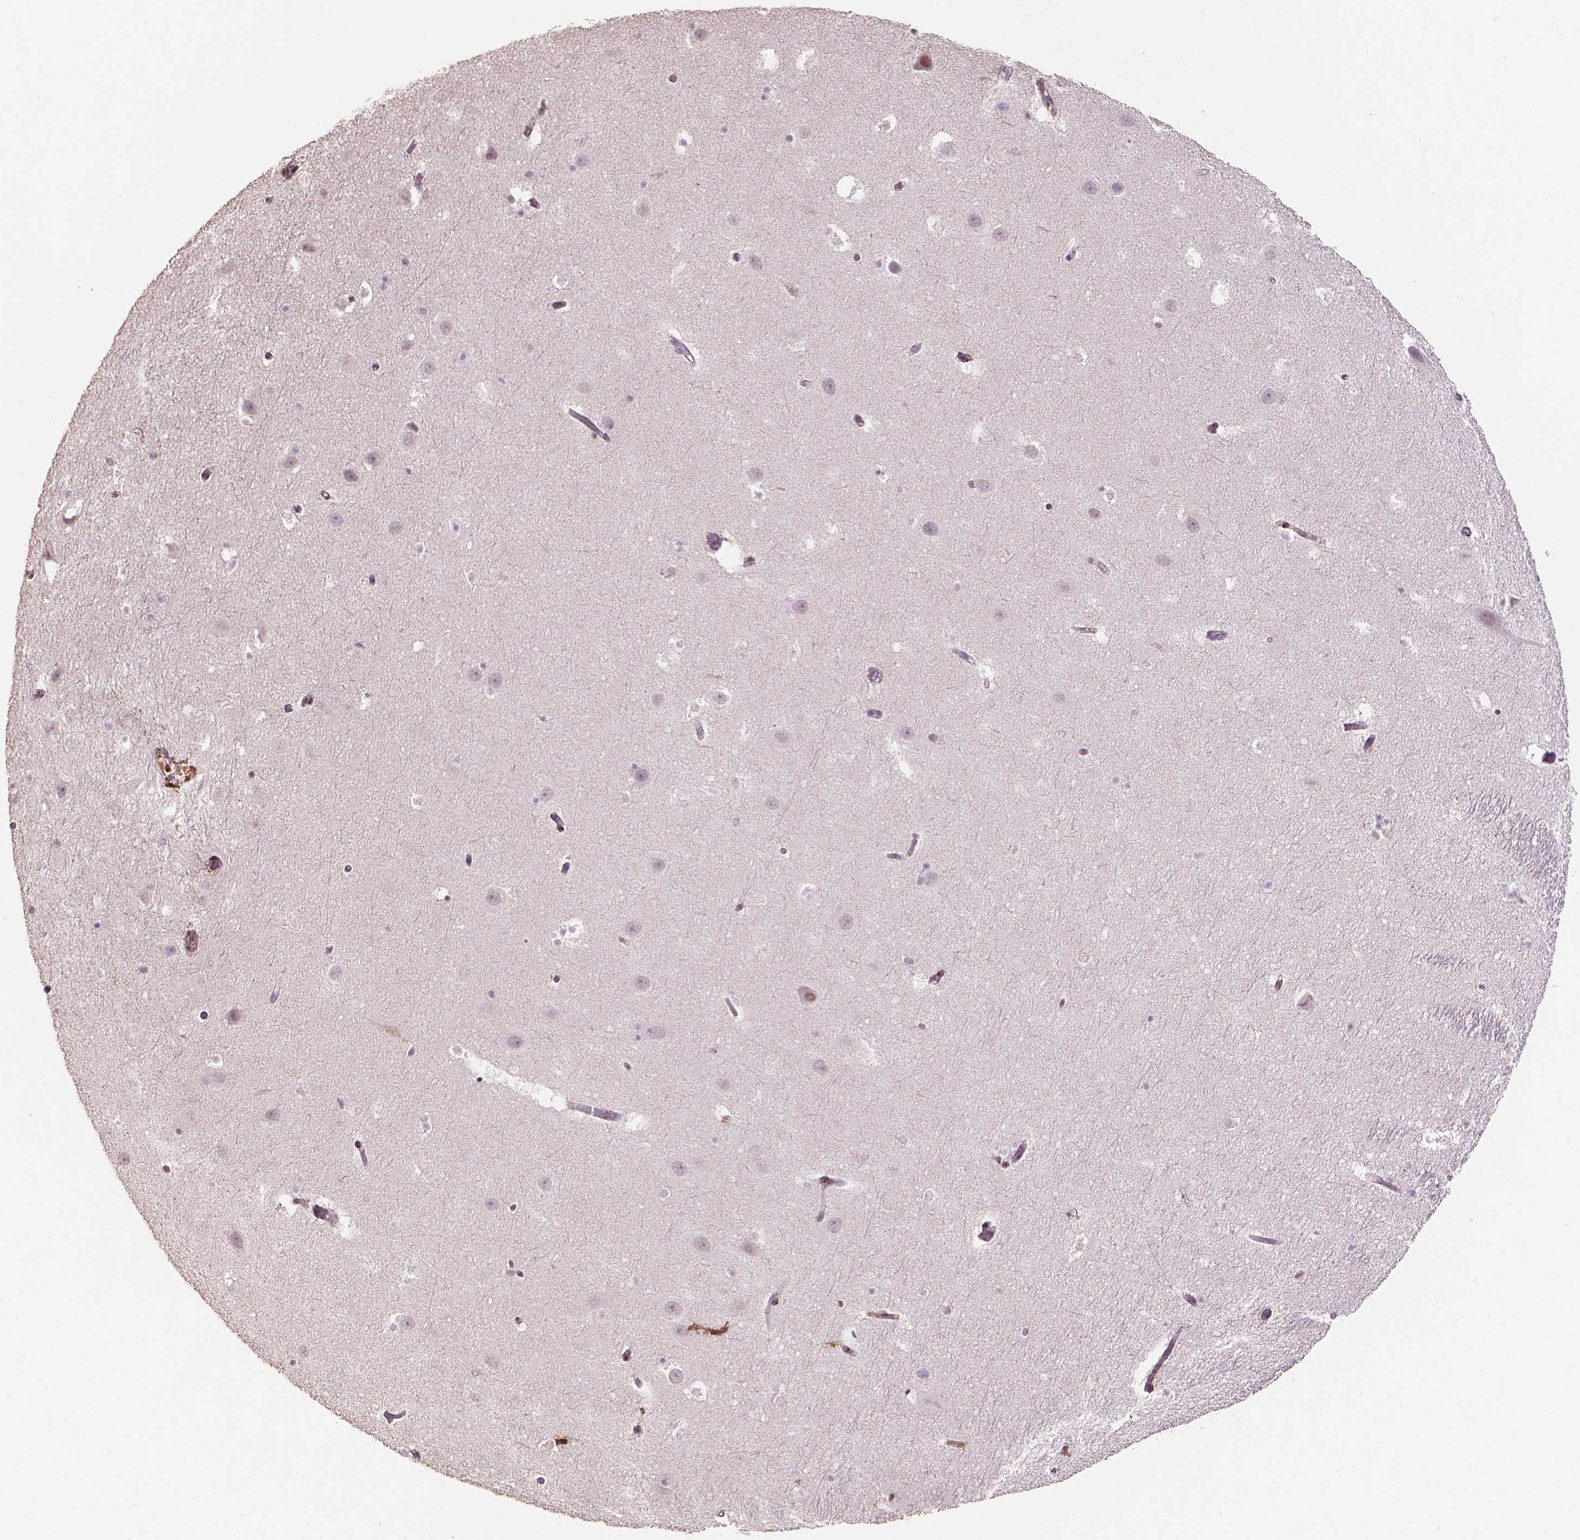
{"staining": {"intensity": "negative", "quantity": "none", "location": "none"}, "tissue": "hippocampus", "cell_type": "Glial cells", "image_type": "normal", "snomed": [{"axis": "morphology", "description": "Normal tissue, NOS"}, {"axis": "topography", "description": "Hippocampus"}], "caption": "A high-resolution image shows immunohistochemistry staining of normal hippocampus, which shows no significant positivity in glial cells.", "gene": "DCN", "patient": {"sex": "male", "age": 26}}